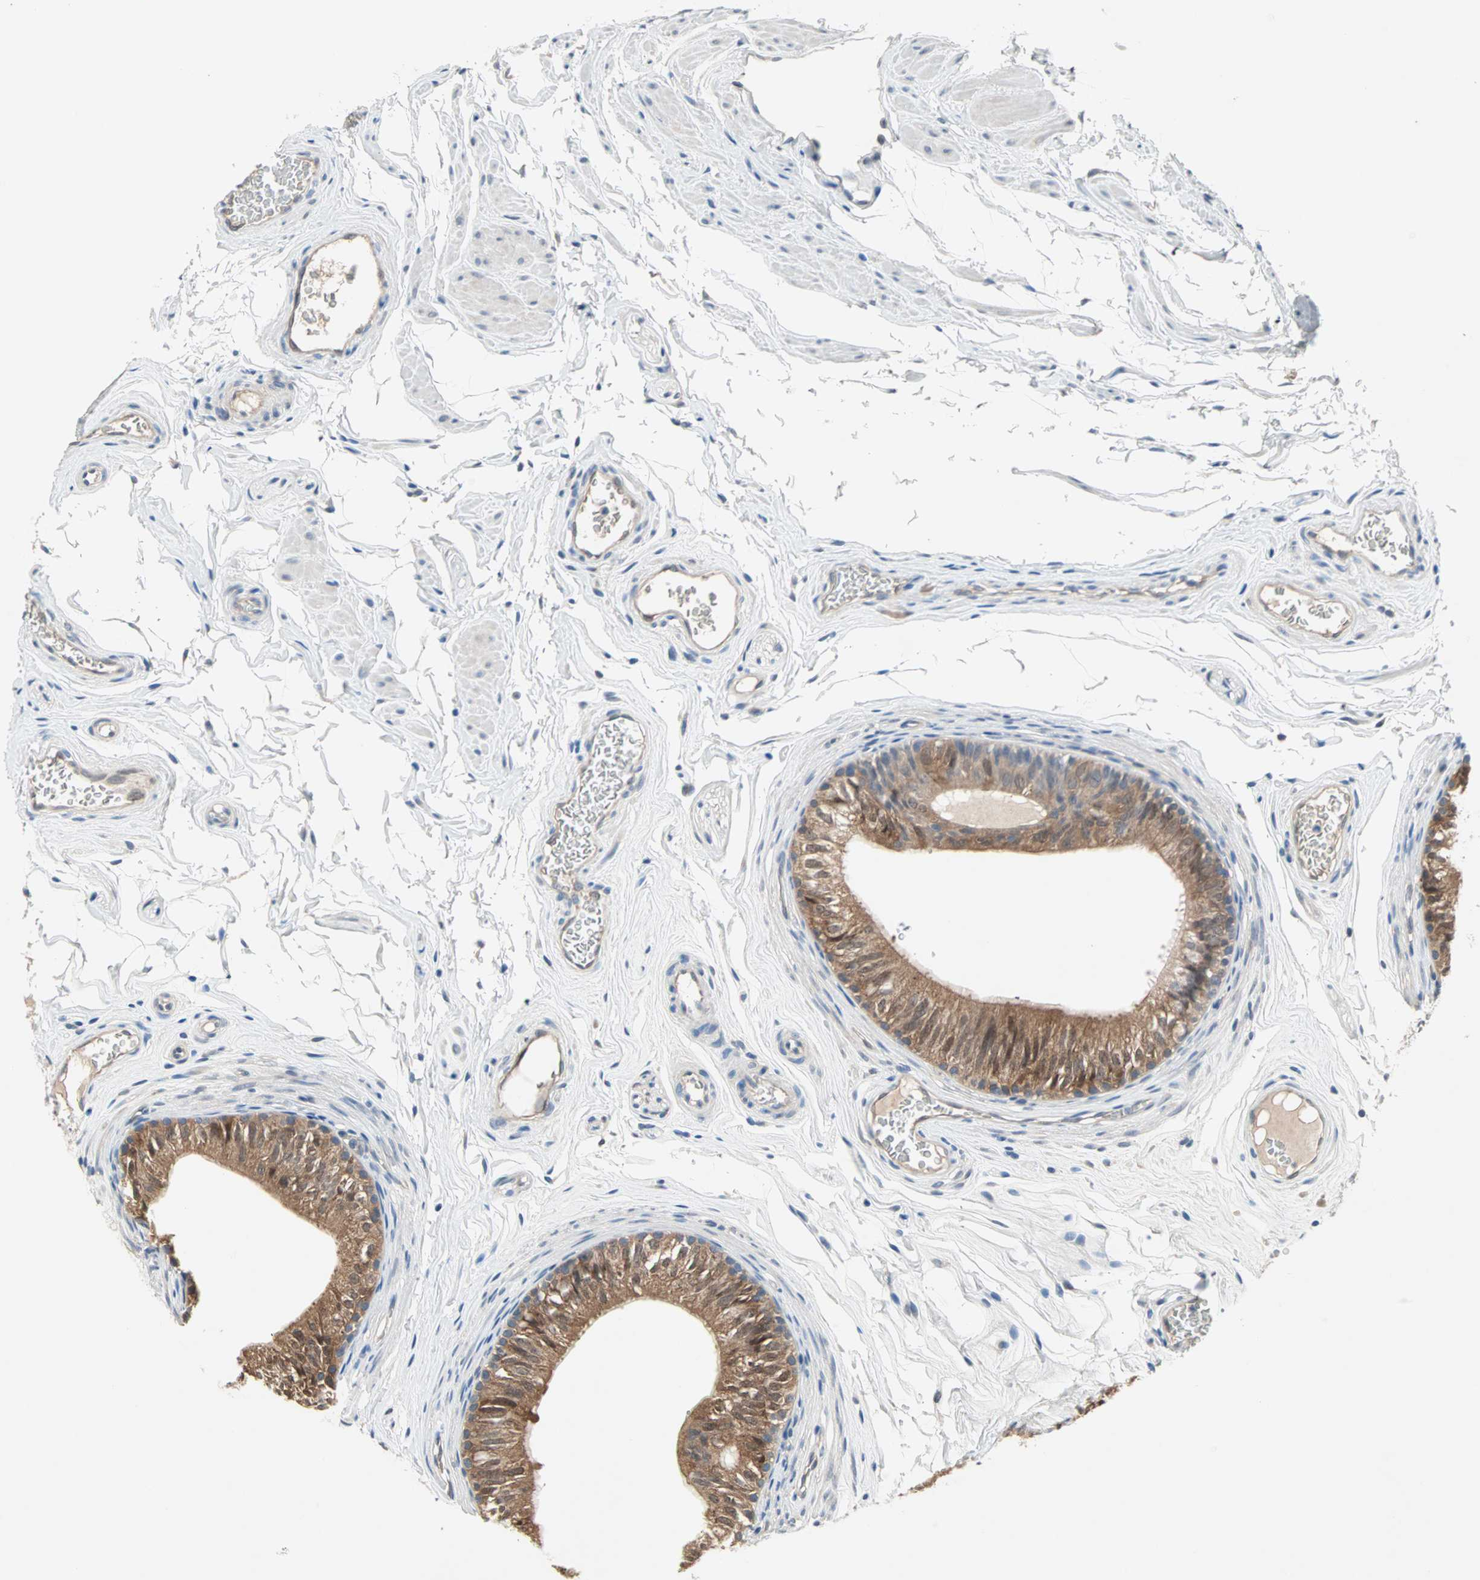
{"staining": {"intensity": "moderate", "quantity": ">75%", "location": "cytoplasmic/membranous"}, "tissue": "epididymis", "cell_type": "Glandular cells", "image_type": "normal", "snomed": [{"axis": "morphology", "description": "Normal tissue, NOS"}, {"axis": "topography", "description": "Testis"}, {"axis": "topography", "description": "Epididymis"}], "caption": "A micrograph of epididymis stained for a protein exhibits moderate cytoplasmic/membranous brown staining in glandular cells.", "gene": "MPI", "patient": {"sex": "male", "age": 36}}